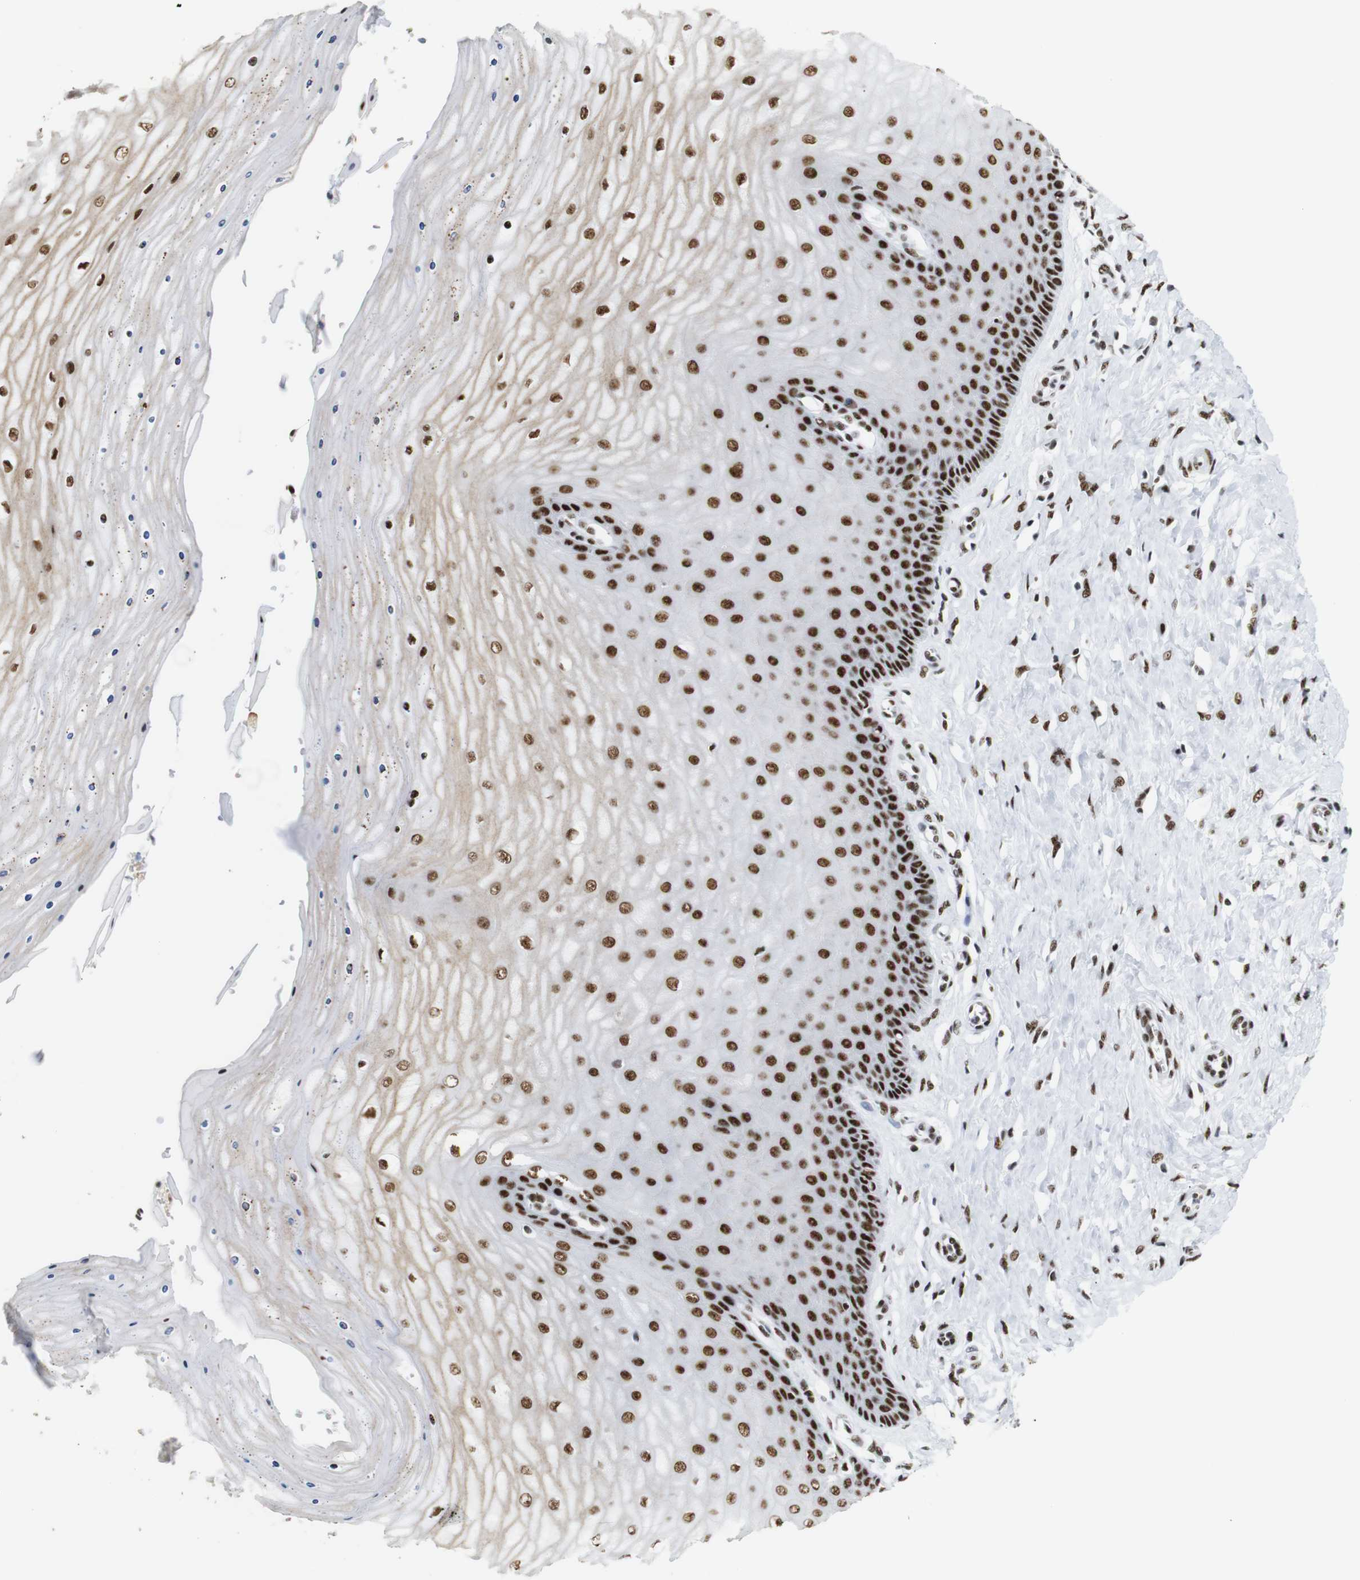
{"staining": {"intensity": "strong", "quantity": ">75%", "location": "cytoplasmic/membranous,nuclear"}, "tissue": "cervix", "cell_type": "Glandular cells", "image_type": "normal", "snomed": [{"axis": "morphology", "description": "Normal tissue, NOS"}, {"axis": "topography", "description": "Cervix"}], "caption": "Protein analysis of unremarkable cervix reveals strong cytoplasmic/membranous,nuclear expression in approximately >75% of glandular cells. (Brightfield microscopy of DAB IHC at high magnification).", "gene": "TRA2B", "patient": {"sex": "female", "age": 55}}